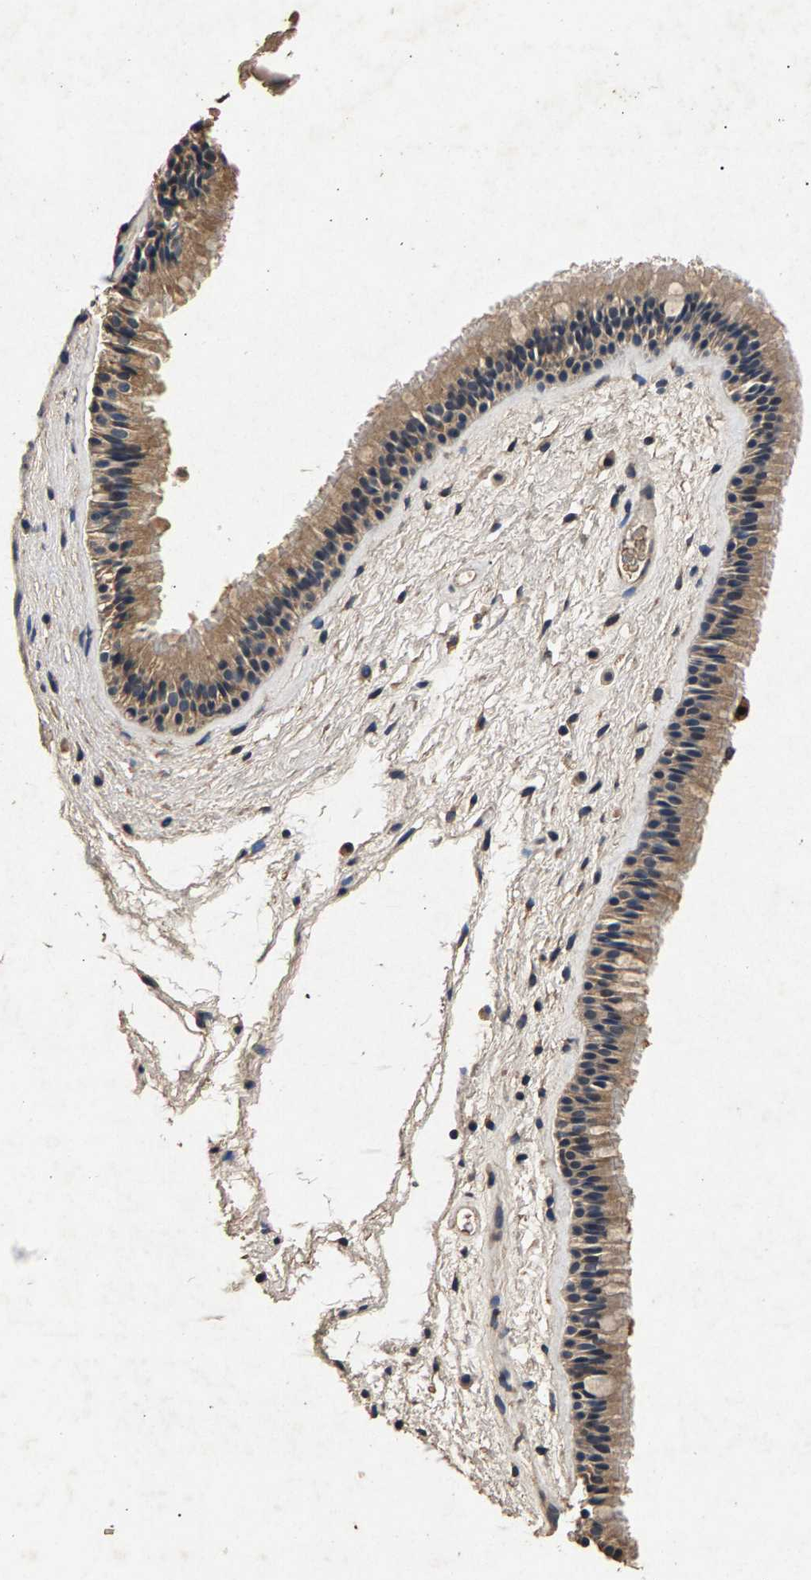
{"staining": {"intensity": "moderate", "quantity": ">75%", "location": "cytoplasmic/membranous"}, "tissue": "nasopharynx", "cell_type": "Respiratory epithelial cells", "image_type": "normal", "snomed": [{"axis": "morphology", "description": "Normal tissue, NOS"}, {"axis": "morphology", "description": "Inflammation, NOS"}, {"axis": "topography", "description": "Nasopharynx"}], "caption": "This image displays immunohistochemistry staining of unremarkable nasopharynx, with medium moderate cytoplasmic/membranous expression in approximately >75% of respiratory epithelial cells.", "gene": "PPP1CC", "patient": {"sex": "male", "age": 48}}